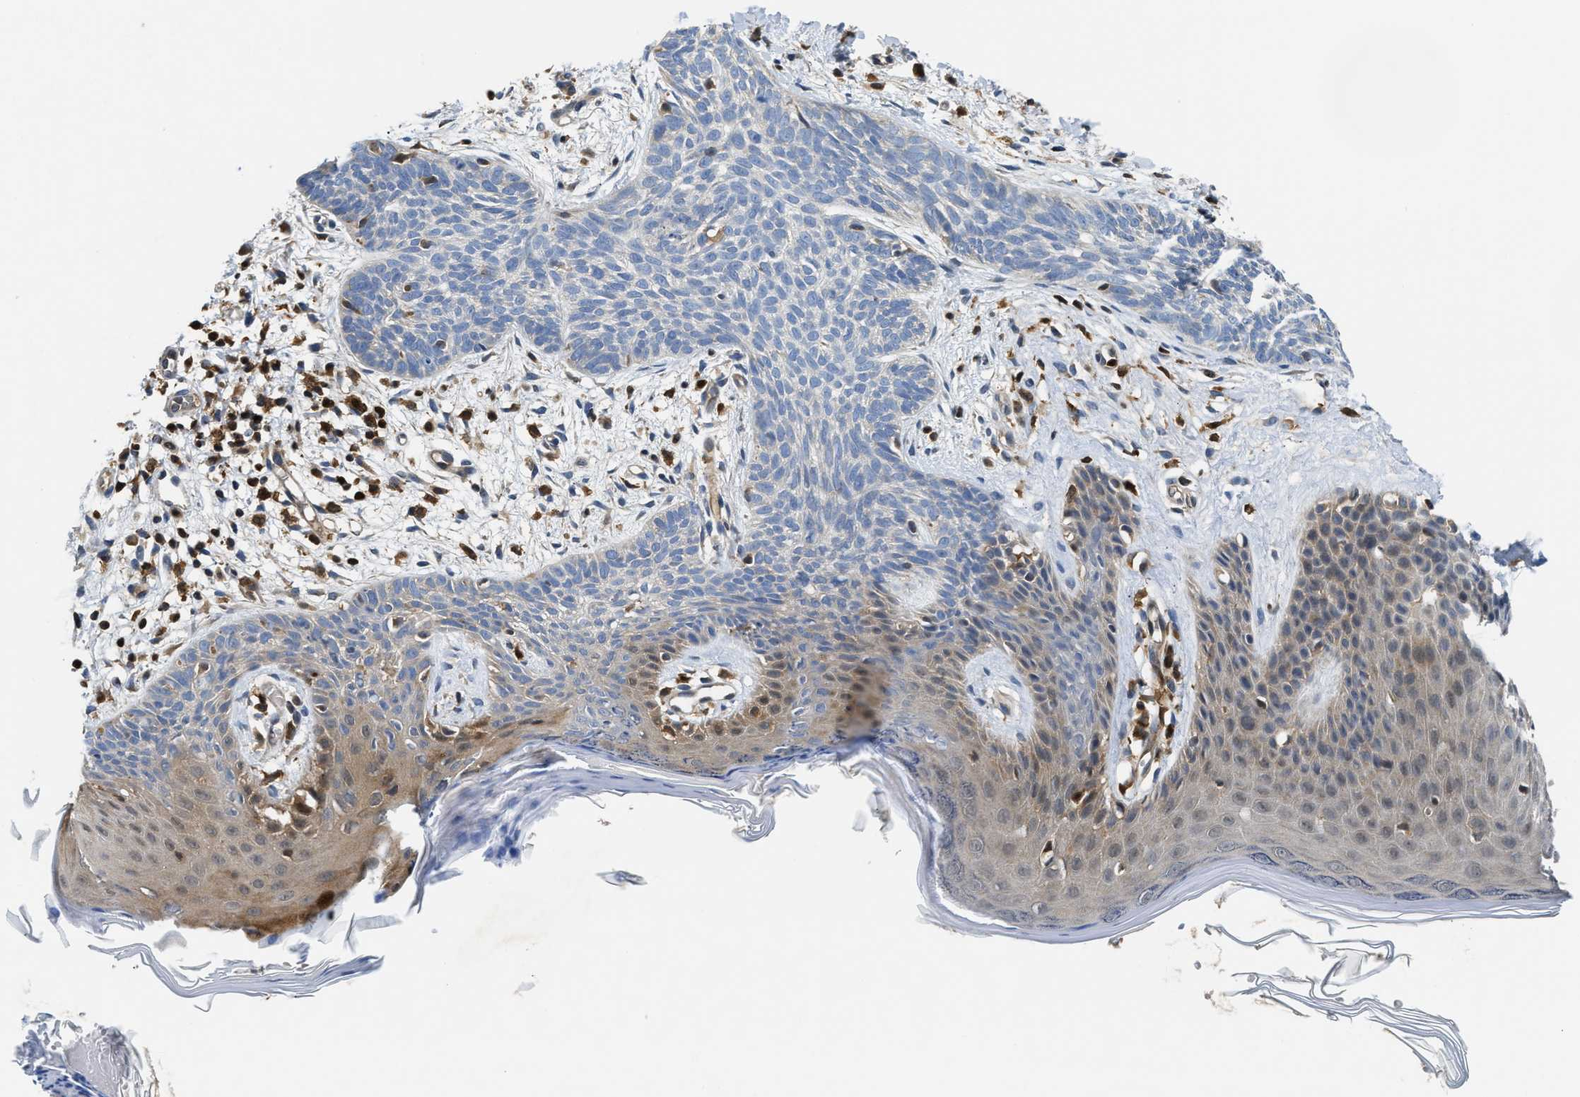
{"staining": {"intensity": "negative", "quantity": "none", "location": "none"}, "tissue": "skin cancer", "cell_type": "Tumor cells", "image_type": "cancer", "snomed": [{"axis": "morphology", "description": "Basal cell carcinoma"}, {"axis": "topography", "description": "Skin"}], "caption": "A histopathology image of skin basal cell carcinoma stained for a protein displays no brown staining in tumor cells.", "gene": "OSTF1", "patient": {"sex": "female", "age": 59}}